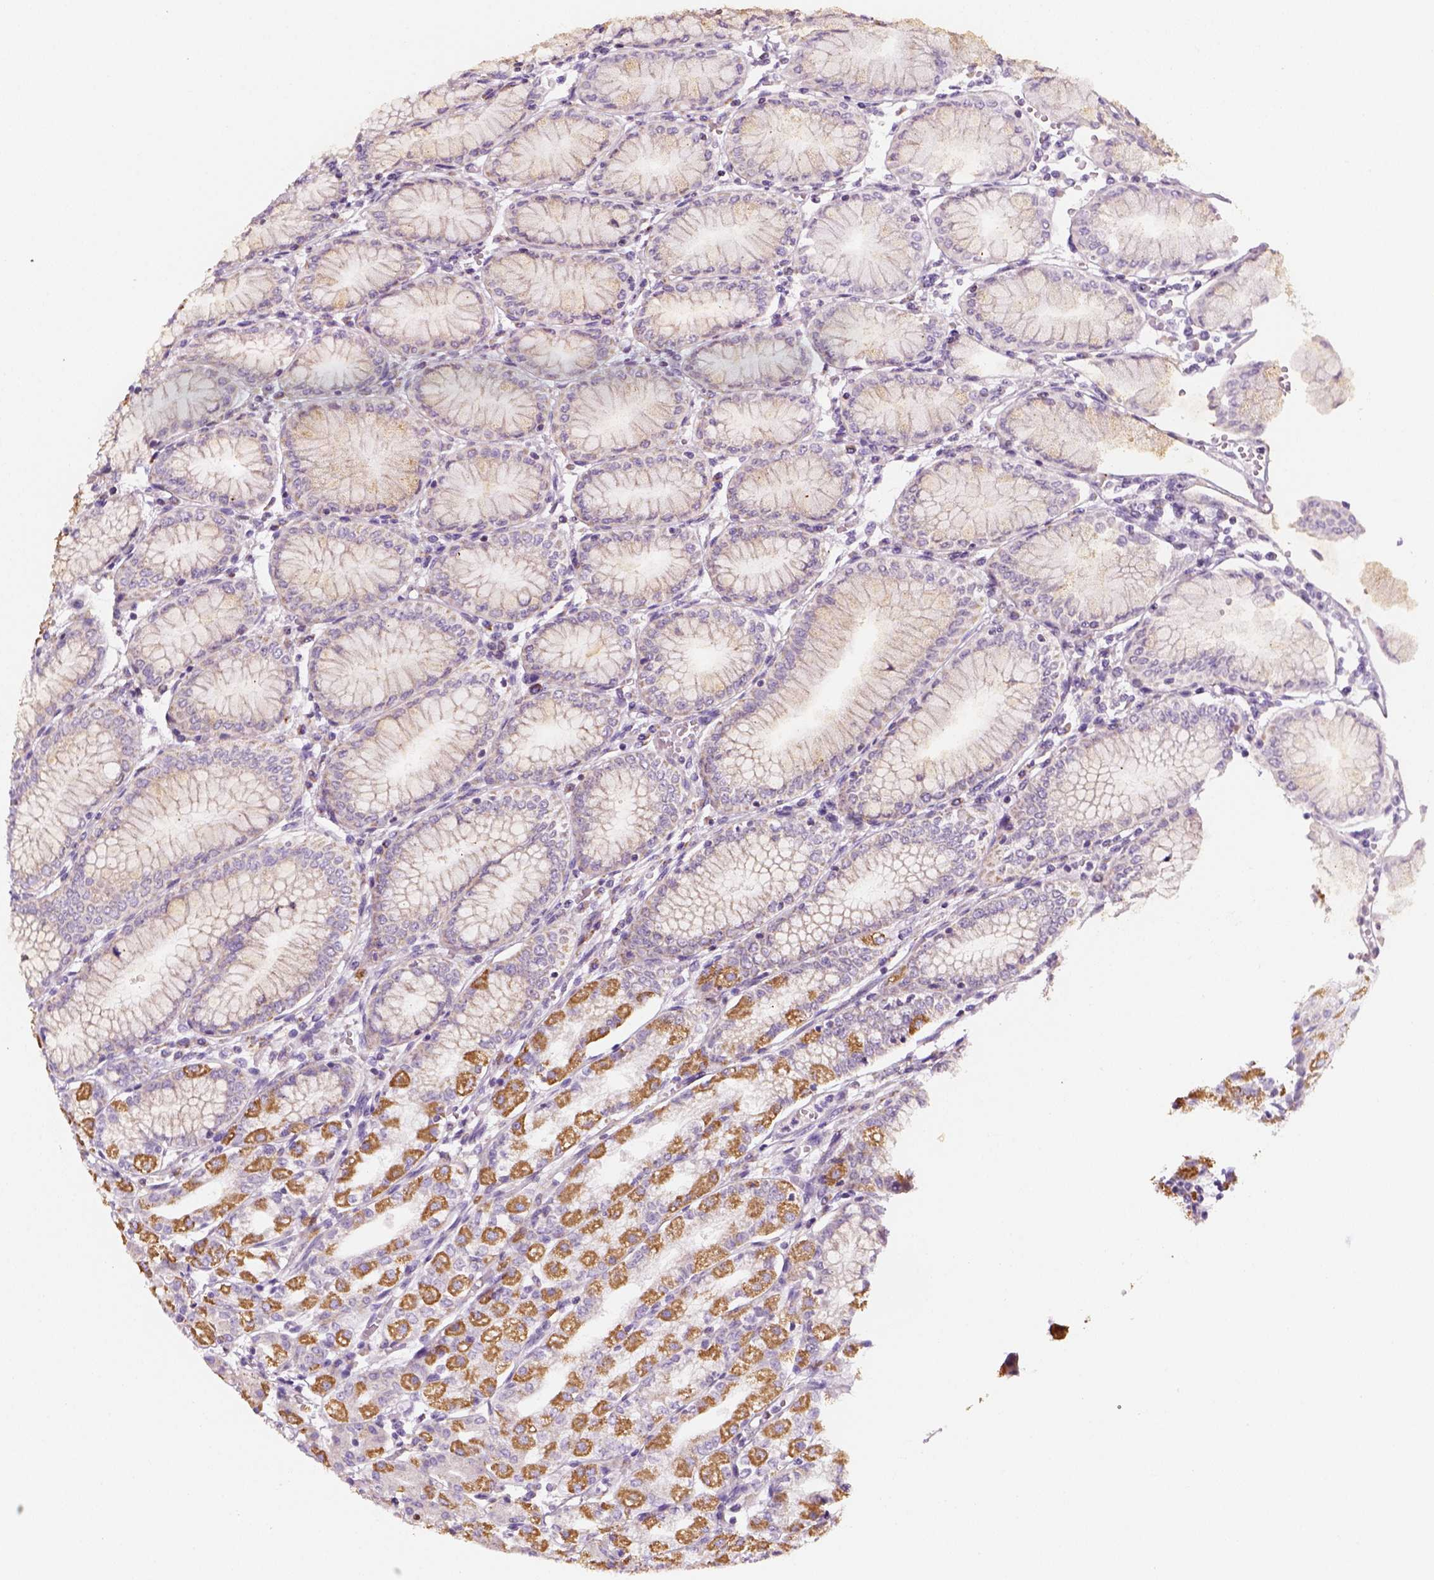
{"staining": {"intensity": "moderate", "quantity": "25%-75%", "location": "cytoplasmic/membranous"}, "tissue": "stomach", "cell_type": "Glandular cells", "image_type": "normal", "snomed": [{"axis": "morphology", "description": "Normal tissue, NOS"}, {"axis": "topography", "description": "Skeletal muscle"}, {"axis": "topography", "description": "Stomach"}], "caption": "DAB (3,3'-diaminobenzidine) immunohistochemical staining of unremarkable stomach displays moderate cytoplasmic/membranous protein staining in approximately 25%-75% of glandular cells.", "gene": "AWAT2", "patient": {"sex": "female", "age": 57}}